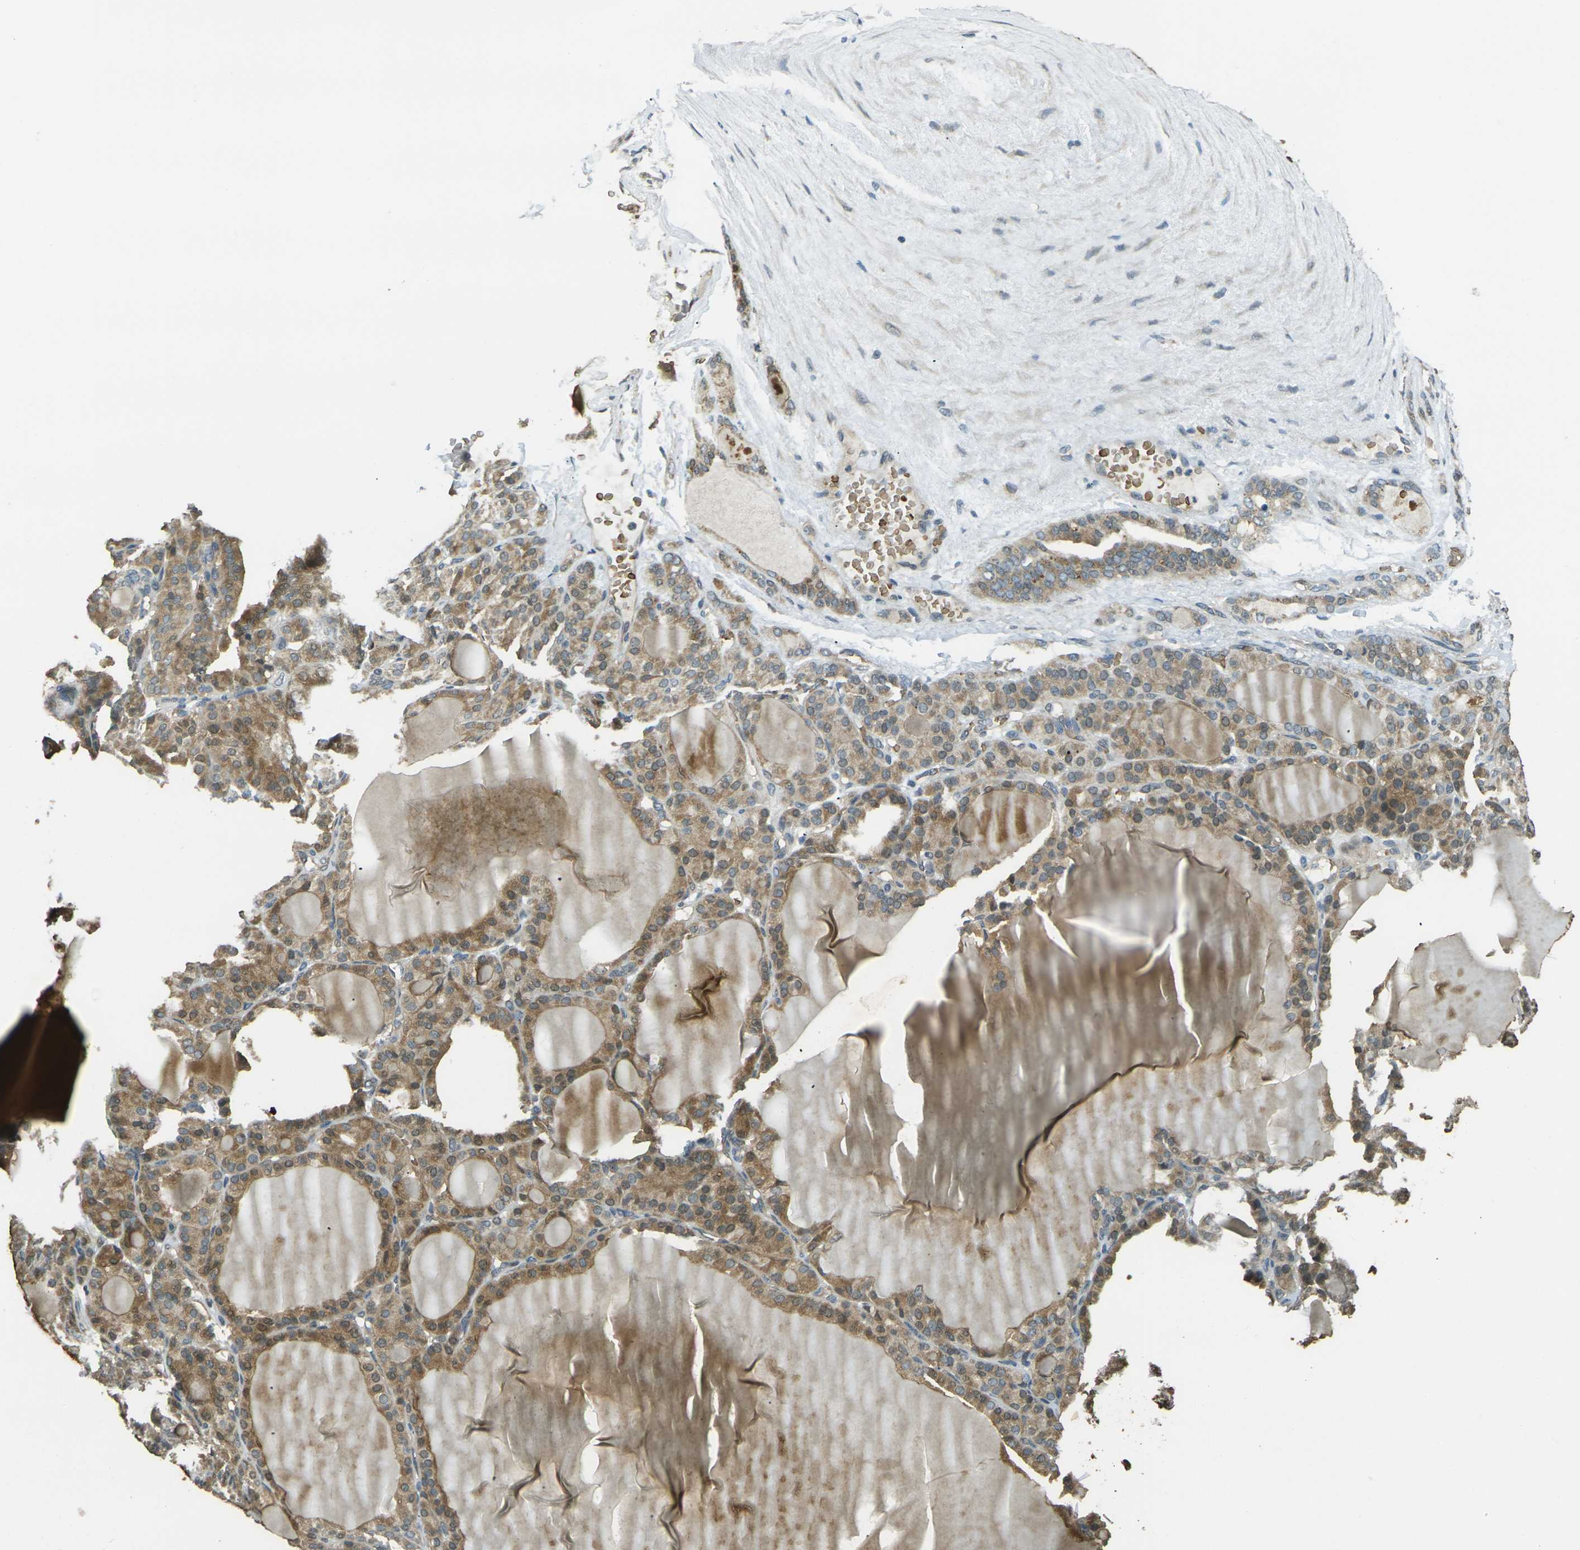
{"staining": {"intensity": "moderate", "quantity": ">75%", "location": "cytoplasmic/membranous"}, "tissue": "thyroid gland", "cell_type": "Glandular cells", "image_type": "normal", "snomed": [{"axis": "morphology", "description": "Normal tissue, NOS"}, {"axis": "topography", "description": "Thyroid gland"}], "caption": "Protein expression analysis of benign human thyroid gland reveals moderate cytoplasmic/membranous staining in approximately >75% of glandular cells. Immunohistochemistry stains the protein of interest in brown and the nuclei are stained blue.", "gene": "TOR1A", "patient": {"sex": "female", "age": 28}}